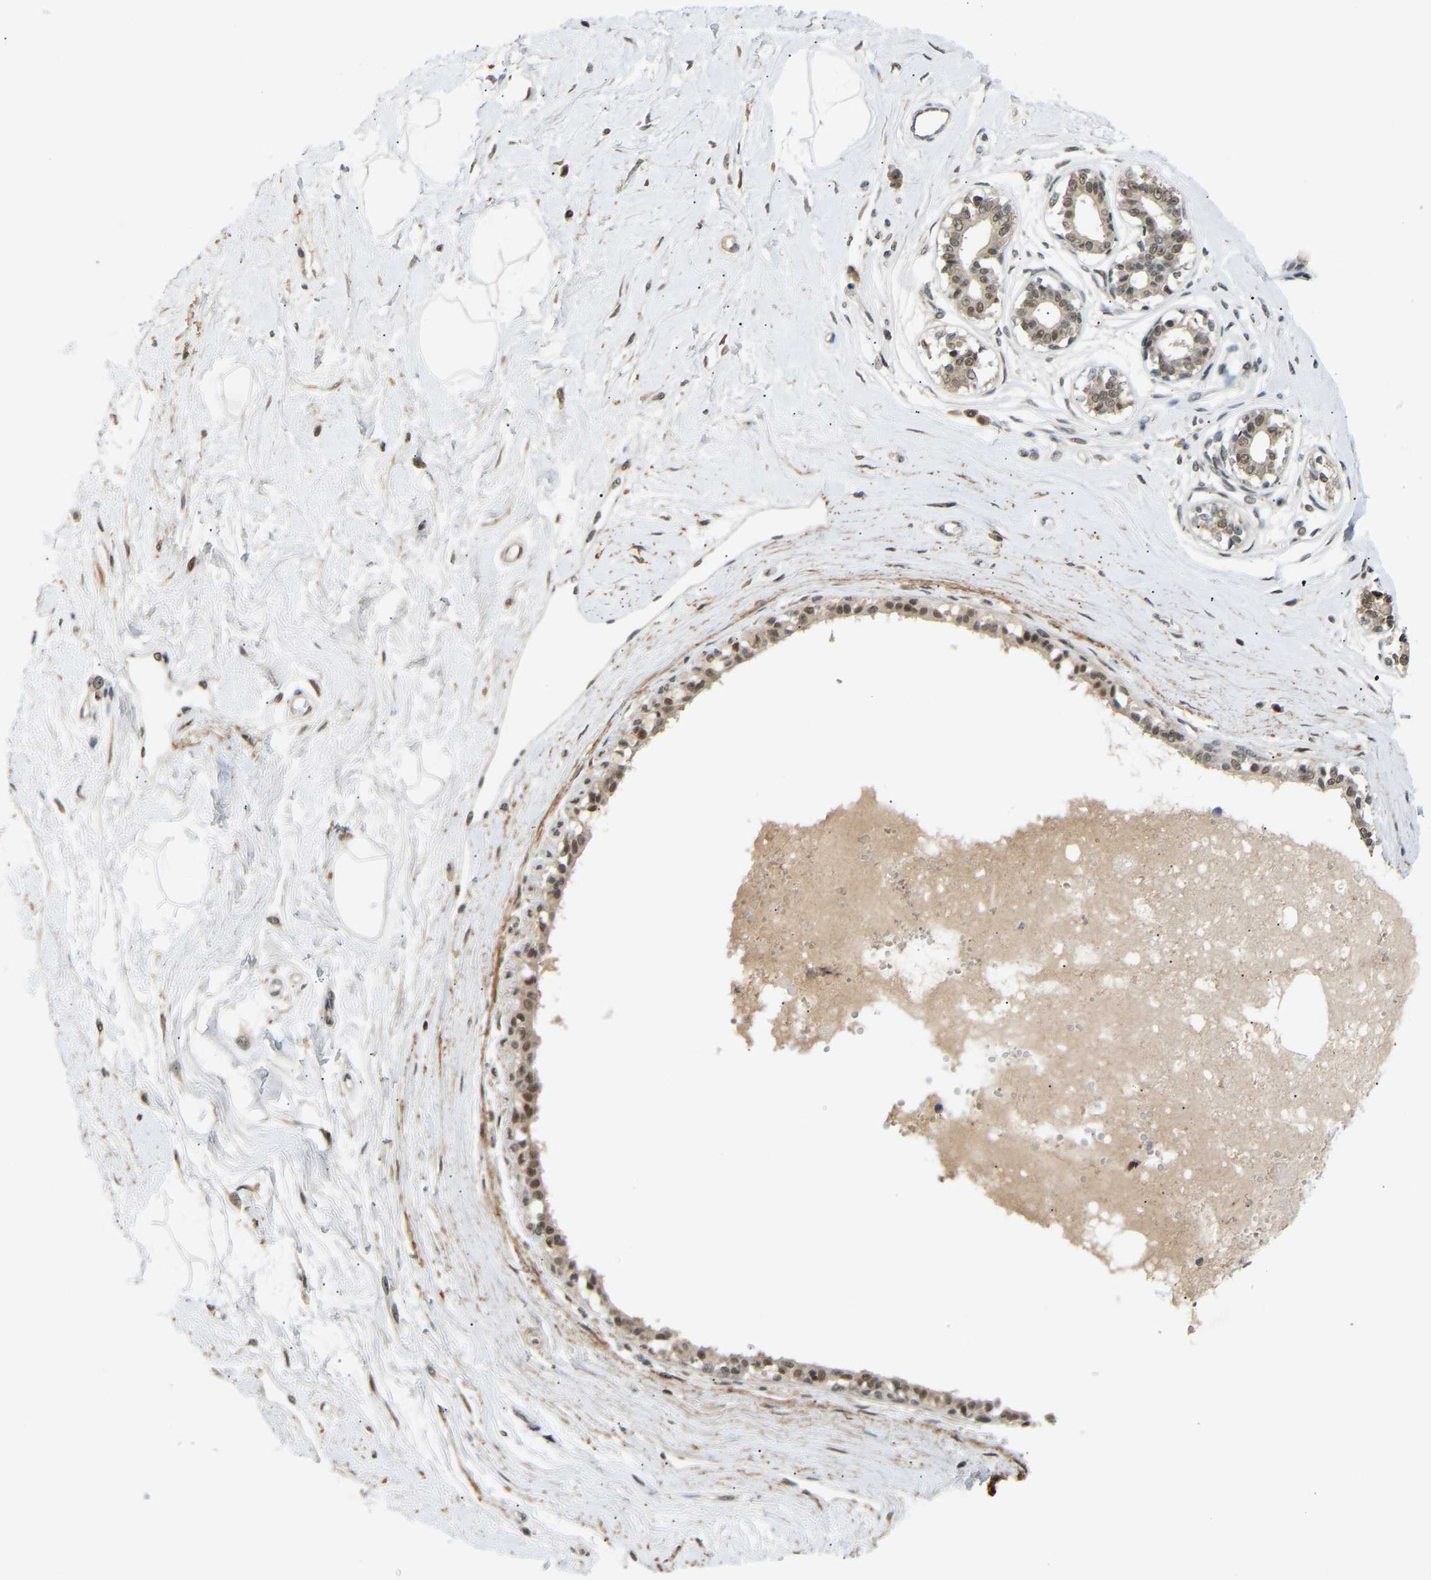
{"staining": {"intensity": "negative", "quantity": "none", "location": "none"}, "tissue": "breast", "cell_type": "Adipocytes", "image_type": "normal", "snomed": [{"axis": "morphology", "description": "Normal tissue, NOS"}, {"axis": "topography", "description": "Breast"}], "caption": "This photomicrograph is of normal breast stained with immunohistochemistry to label a protein in brown with the nuclei are counter-stained blue. There is no expression in adipocytes. The staining was performed using DAB to visualize the protein expression in brown, while the nuclei were stained in blue with hematoxylin (Magnification: 20x).", "gene": "RBM15", "patient": {"sex": "female", "age": 45}}